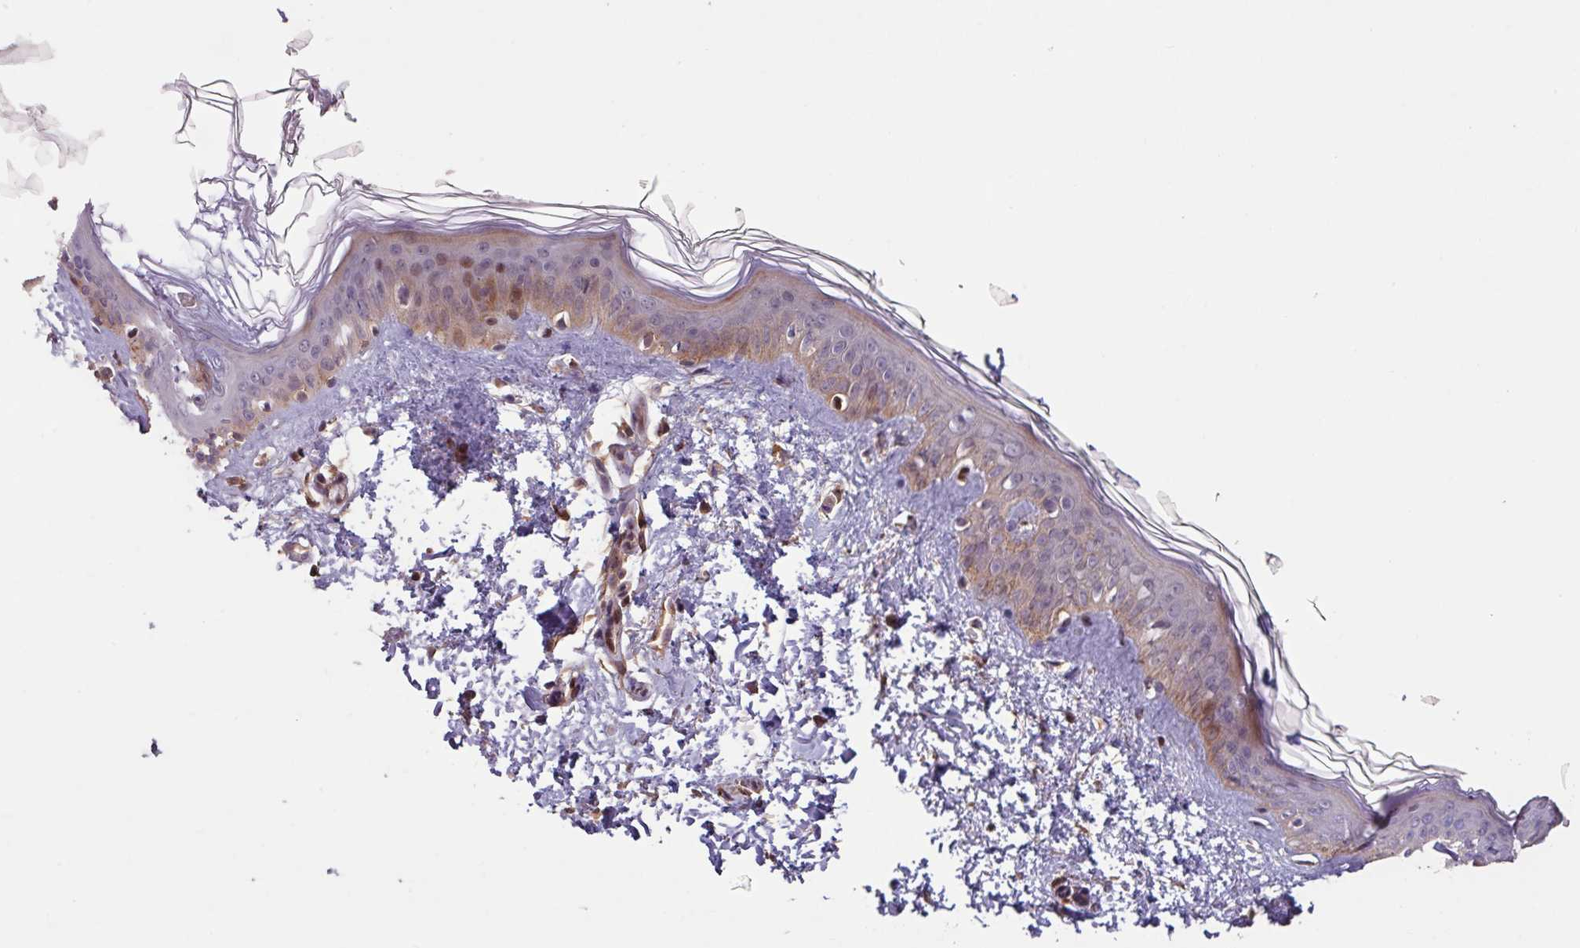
{"staining": {"intensity": "moderate", "quantity": ">75%", "location": "cytoplasmic/membranous,nuclear"}, "tissue": "skin", "cell_type": "Fibroblasts", "image_type": "normal", "snomed": [{"axis": "morphology", "description": "Normal tissue, NOS"}, {"axis": "topography", "description": "Skin"}], "caption": "Approximately >75% of fibroblasts in normal skin display moderate cytoplasmic/membranous,nuclear protein staining as visualized by brown immunohistochemical staining.", "gene": "TMEM88", "patient": {"sex": "female", "age": 41}}